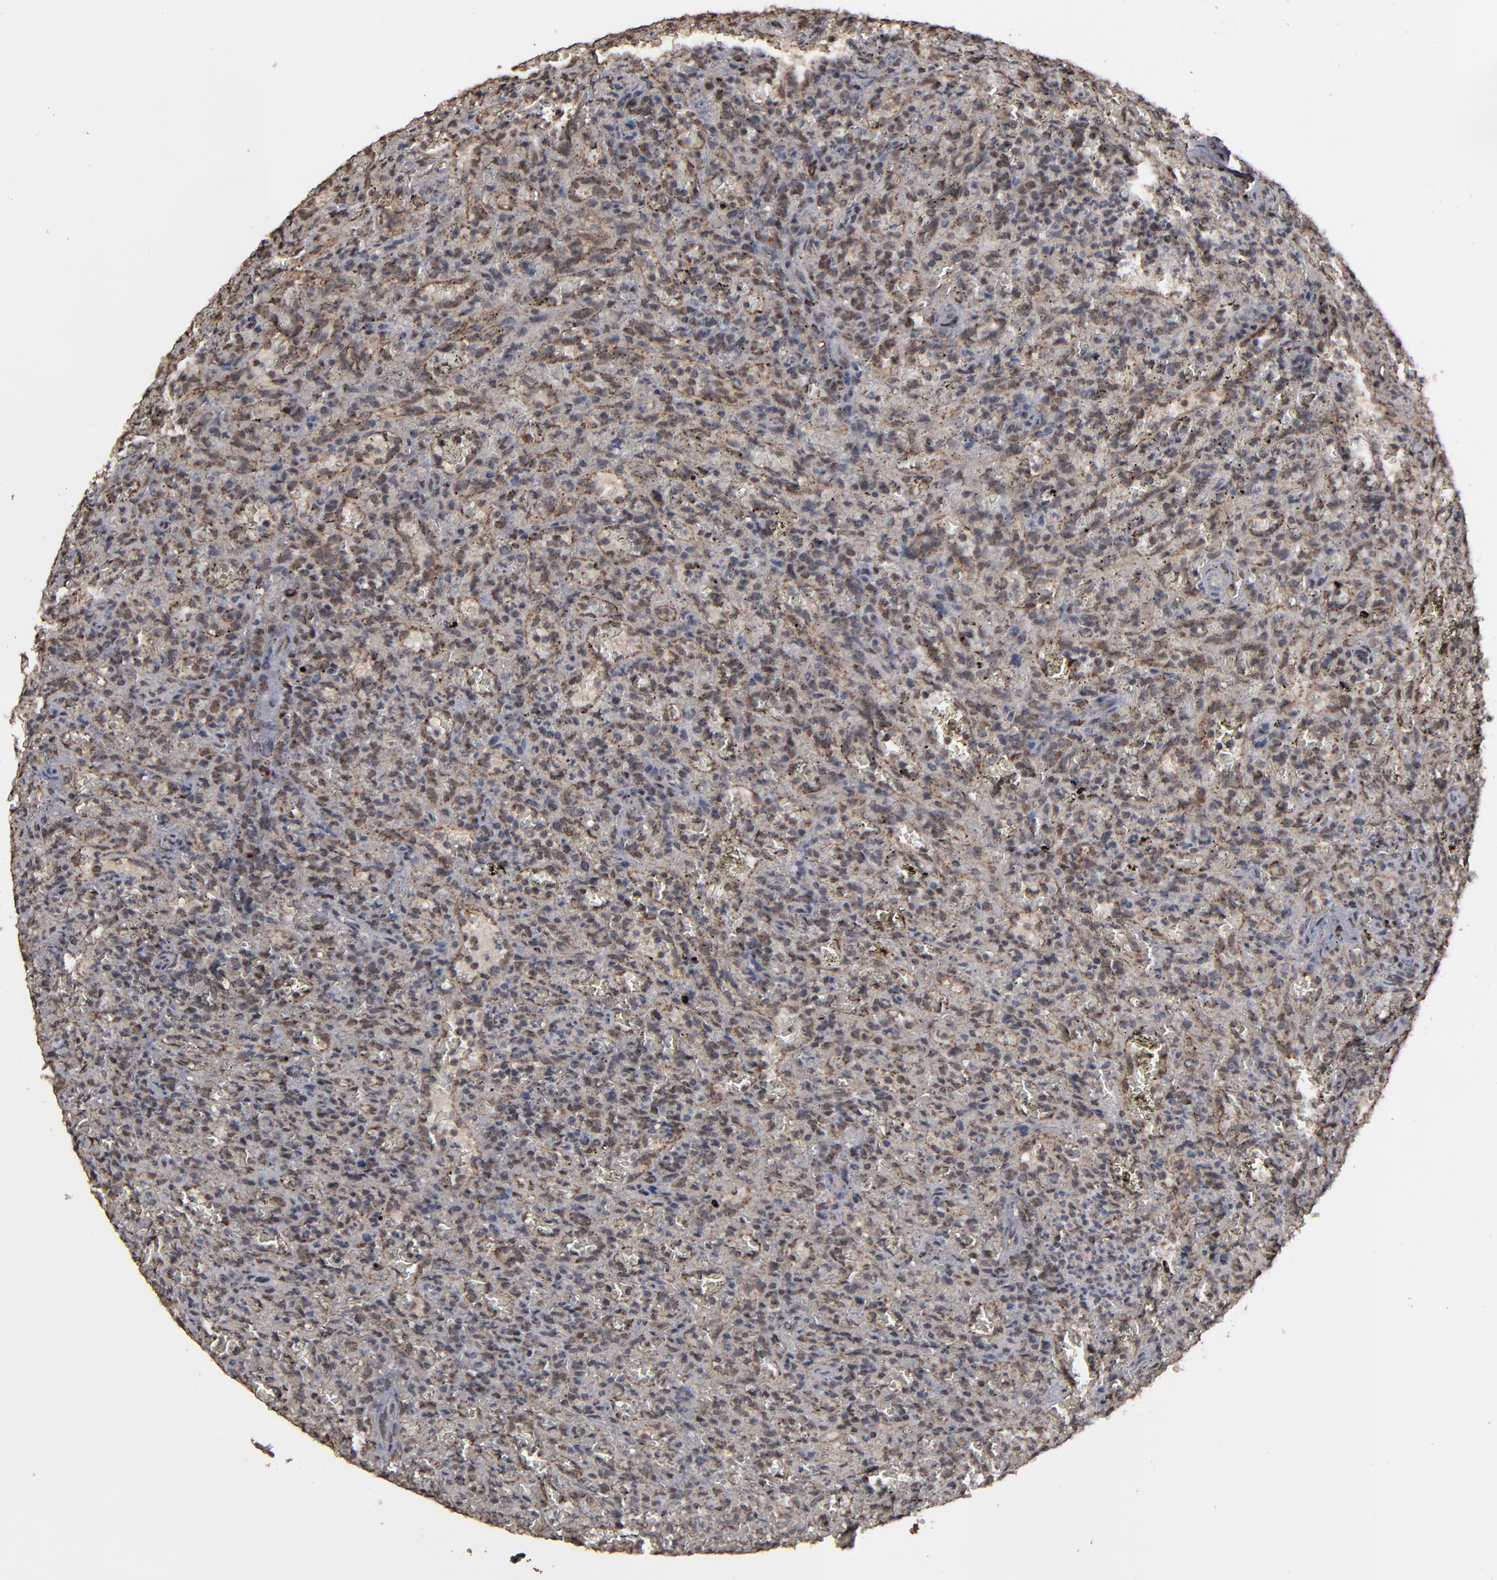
{"staining": {"intensity": "weak", "quantity": "<25%", "location": "nuclear"}, "tissue": "lymphoma", "cell_type": "Tumor cells", "image_type": "cancer", "snomed": [{"axis": "morphology", "description": "Malignant lymphoma, non-Hodgkin's type, Low grade"}, {"axis": "topography", "description": "Spleen"}], "caption": "Immunohistochemistry (IHC) of human lymphoma exhibits no staining in tumor cells.", "gene": "BNIP3", "patient": {"sex": "female", "age": 64}}